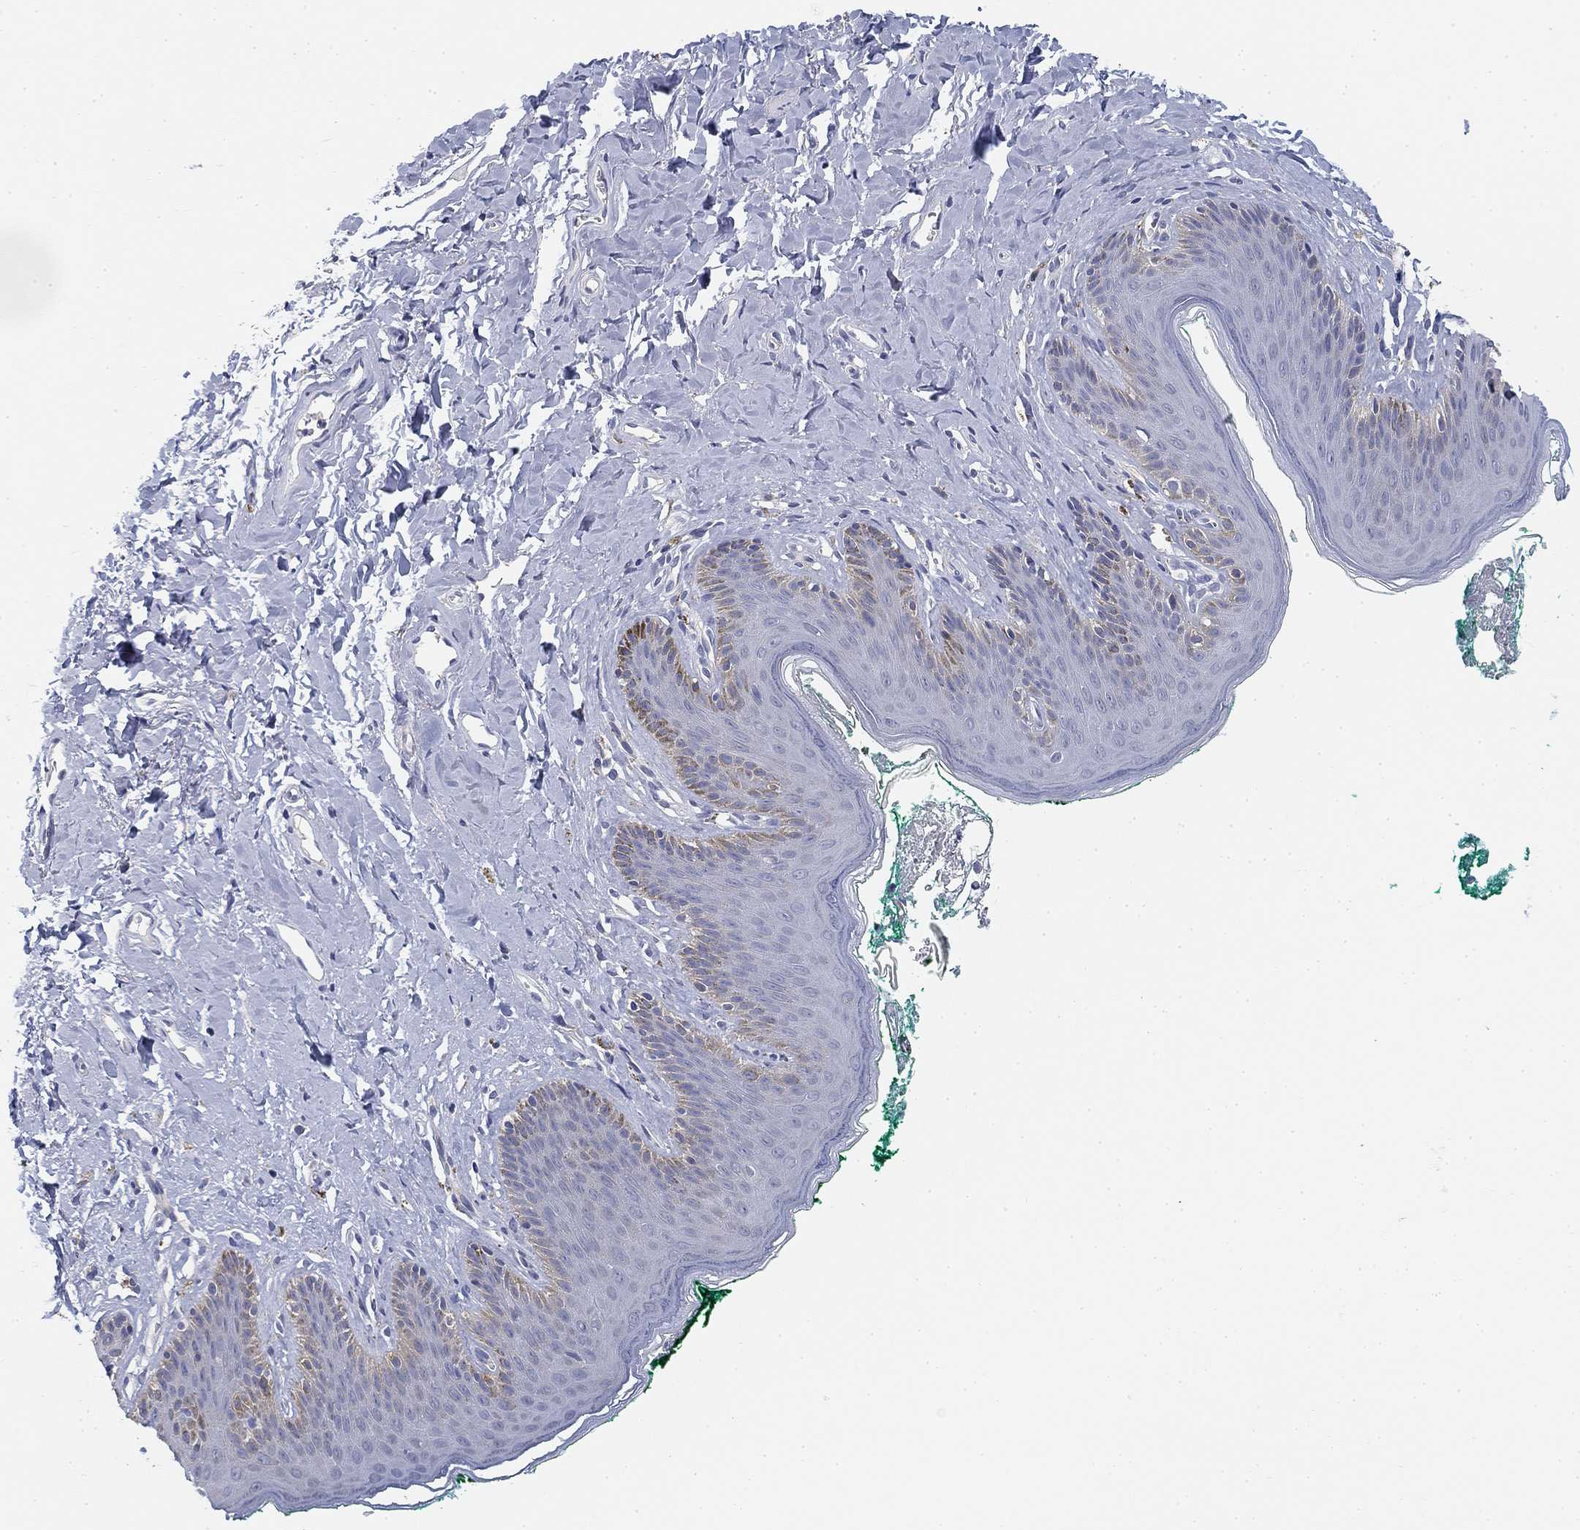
{"staining": {"intensity": "negative", "quantity": "none", "location": "none"}, "tissue": "skin", "cell_type": "Epidermal cells", "image_type": "normal", "snomed": [{"axis": "morphology", "description": "Normal tissue, NOS"}, {"axis": "topography", "description": "Vulva"}], "caption": "An image of skin stained for a protein demonstrates no brown staining in epidermal cells. The staining was performed using DAB to visualize the protein expression in brown, while the nuclei were stained in blue with hematoxylin (Magnification: 20x).", "gene": "SLC2A5", "patient": {"sex": "female", "age": 66}}